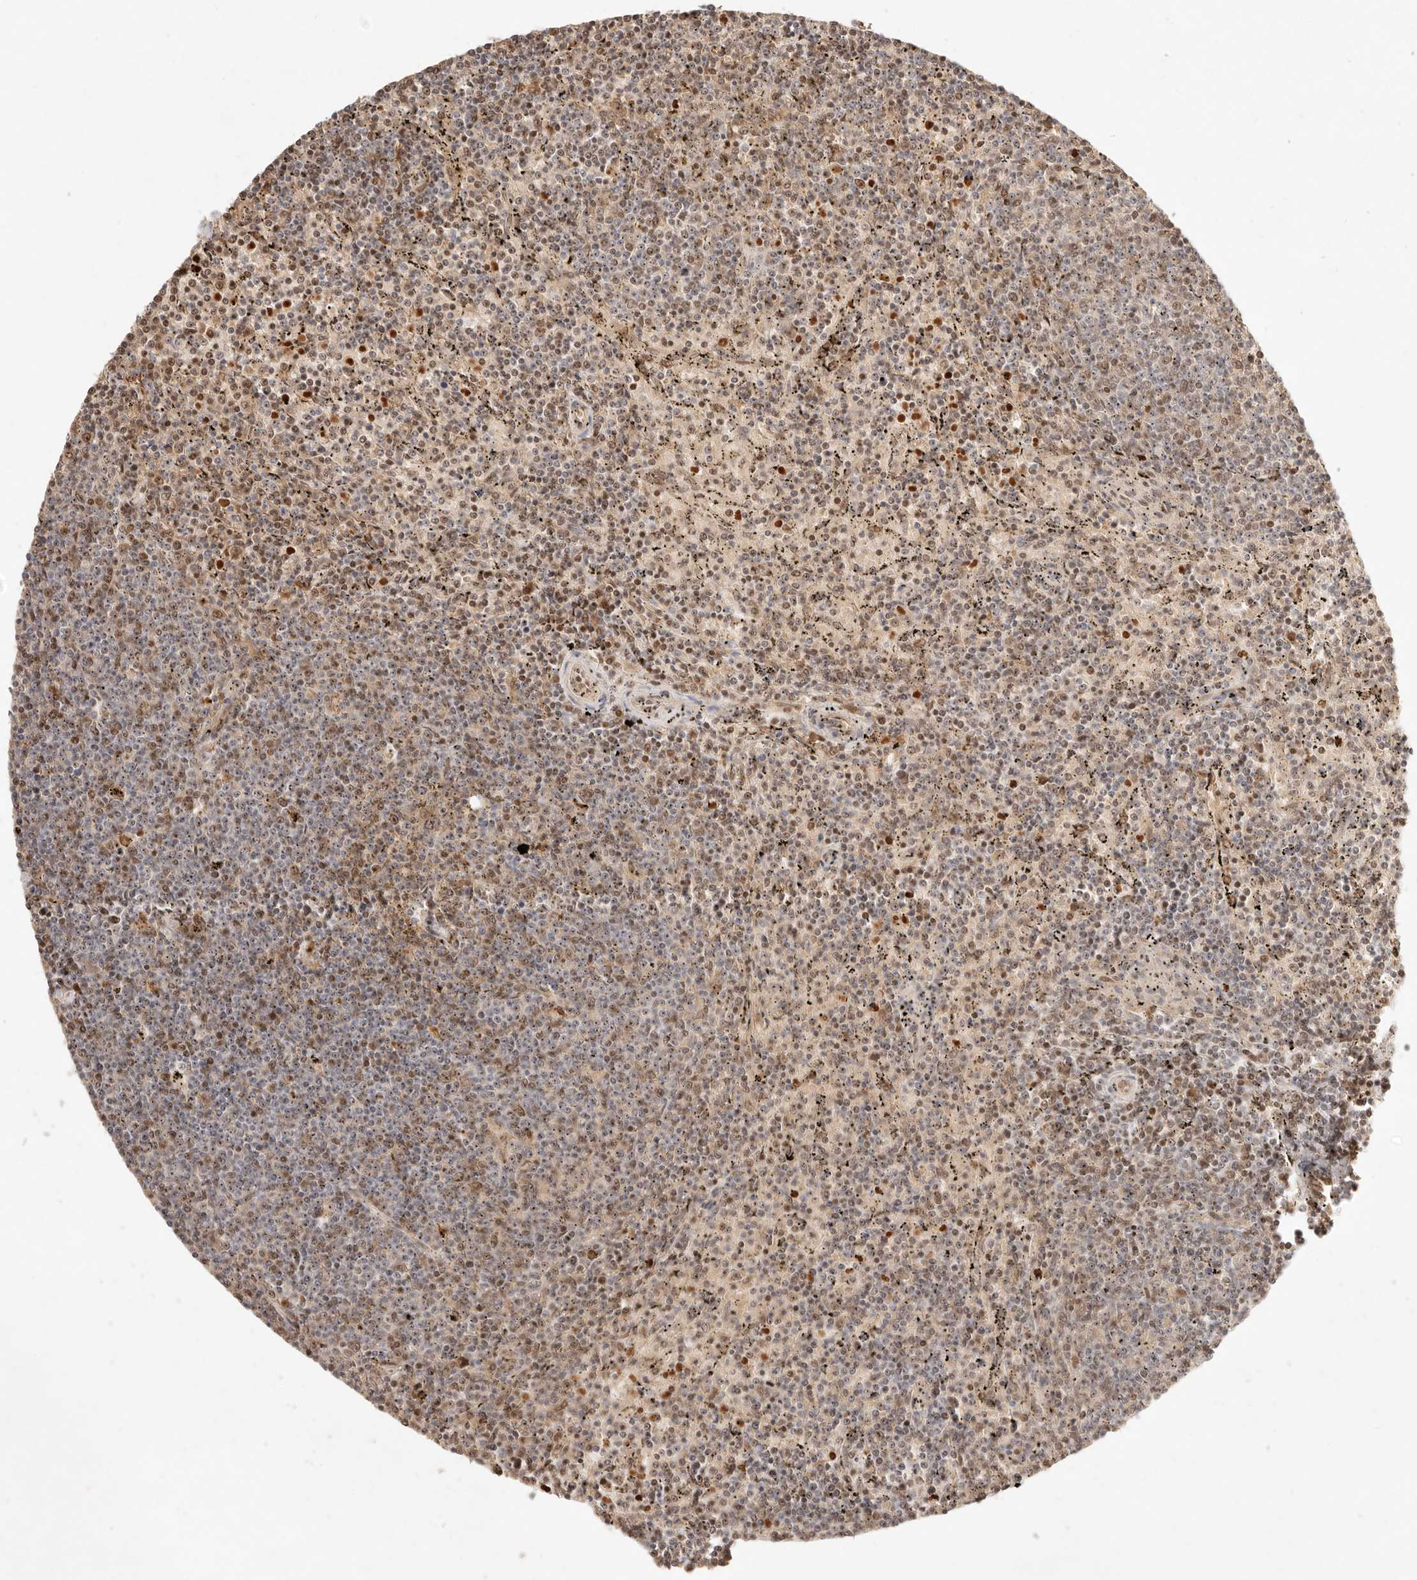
{"staining": {"intensity": "moderate", "quantity": ">75%", "location": "nuclear"}, "tissue": "lymphoma", "cell_type": "Tumor cells", "image_type": "cancer", "snomed": [{"axis": "morphology", "description": "Malignant lymphoma, non-Hodgkin's type, Low grade"}, {"axis": "topography", "description": "Spleen"}], "caption": "Protein analysis of lymphoma tissue displays moderate nuclear expression in approximately >75% of tumor cells. Immunohistochemistry (ihc) stains the protein in brown and the nuclei are stained blue.", "gene": "MEP1A", "patient": {"sex": "female", "age": 50}}